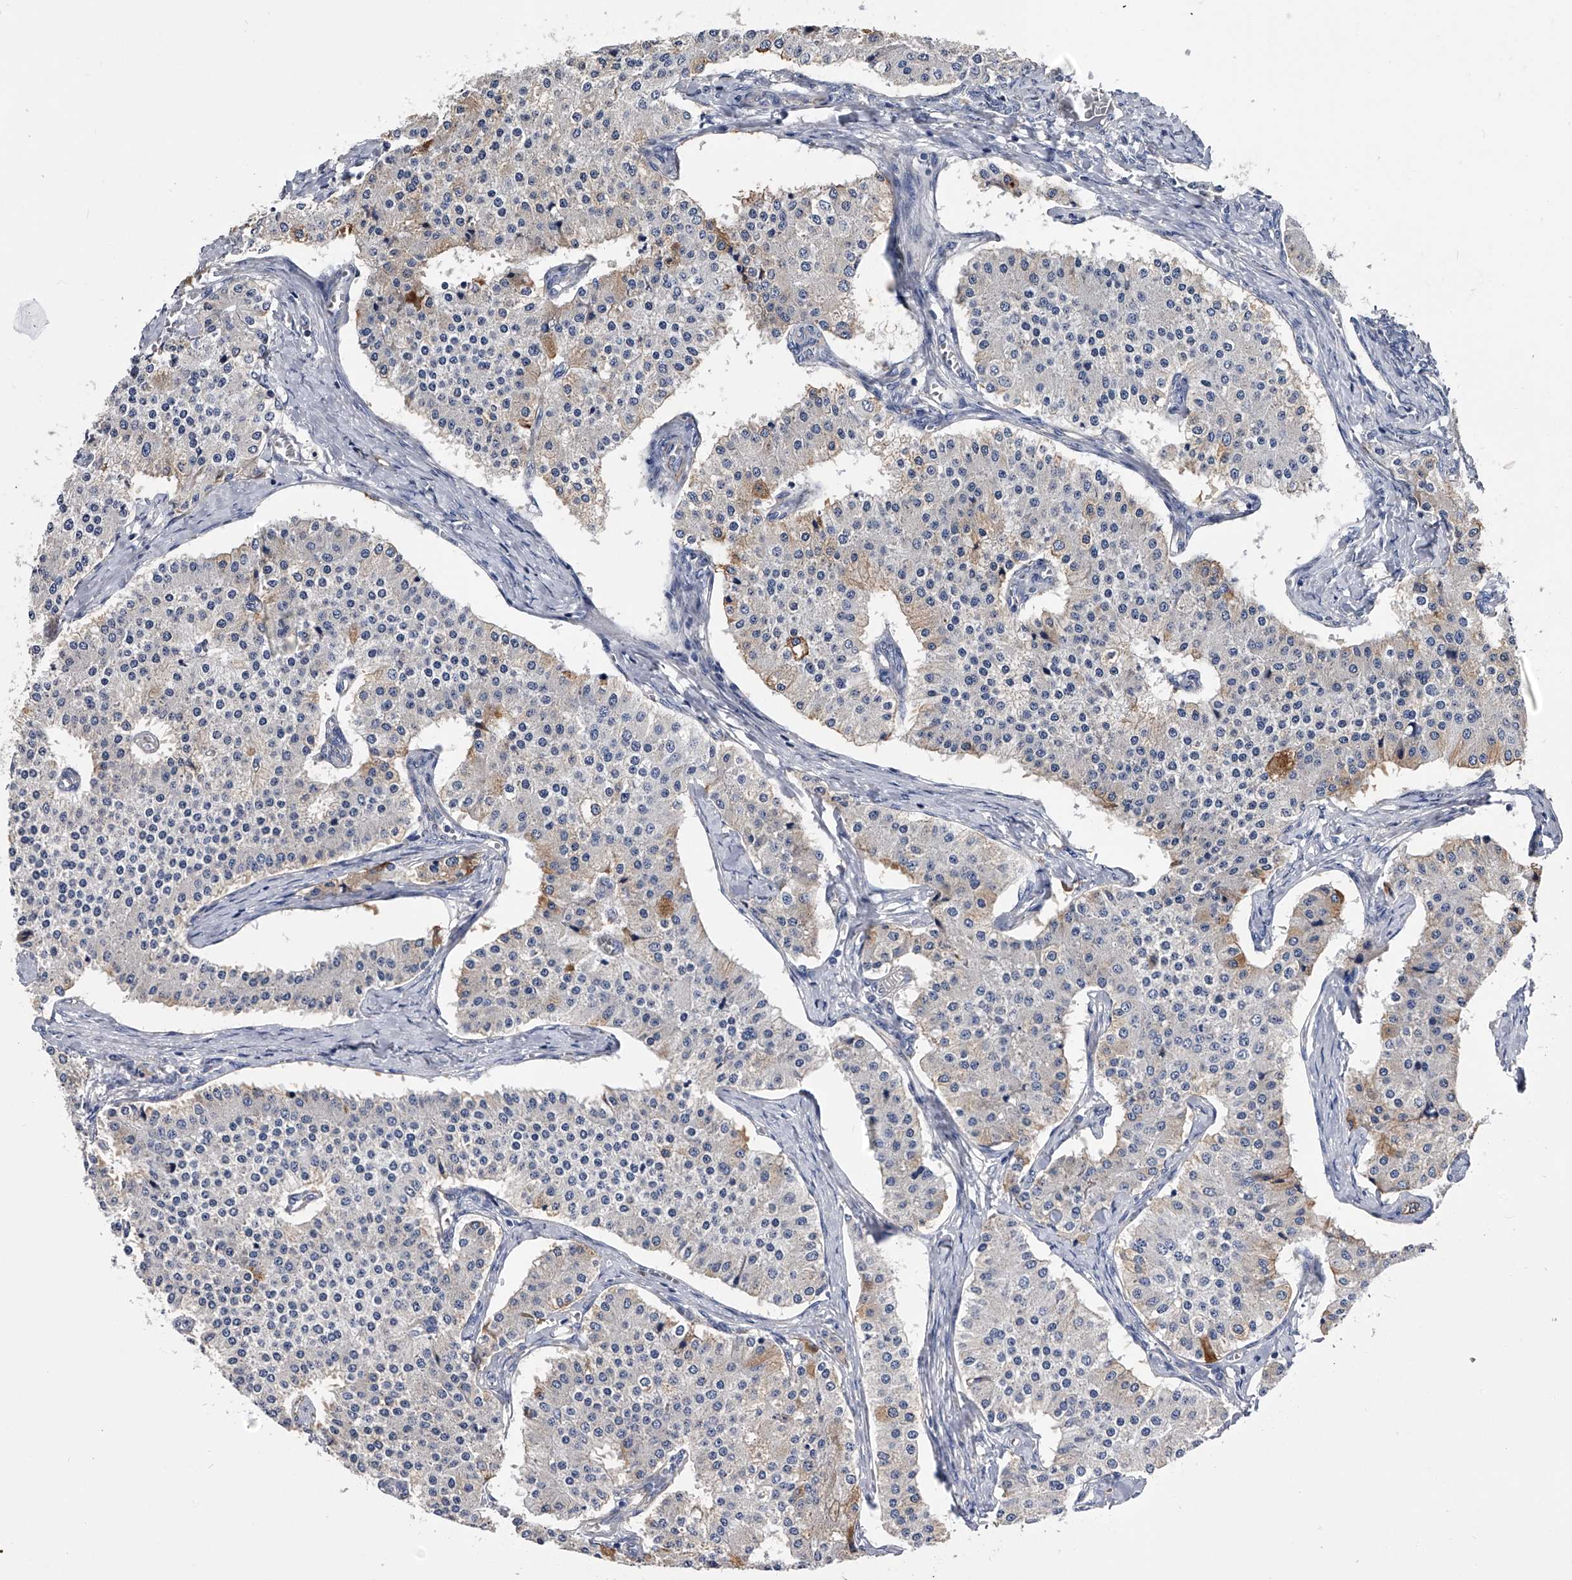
{"staining": {"intensity": "weak", "quantity": "<25%", "location": "cytoplasmic/membranous"}, "tissue": "carcinoid", "cell_type": "Tumor cells", "image_type": "cancer", "snomed": [{"axis": "morphology", "description": "Carcinoid, malignant, NOS"}, {"axis": "topography", "description": "Colon"}], "caption": "Human carcinoid stained for a protein using immunohistochemistry (IHC) demonstrates no positivity in tumor cells.", "gene": "EFCAB7", "patient": {"sex": "female", "age": 52}}